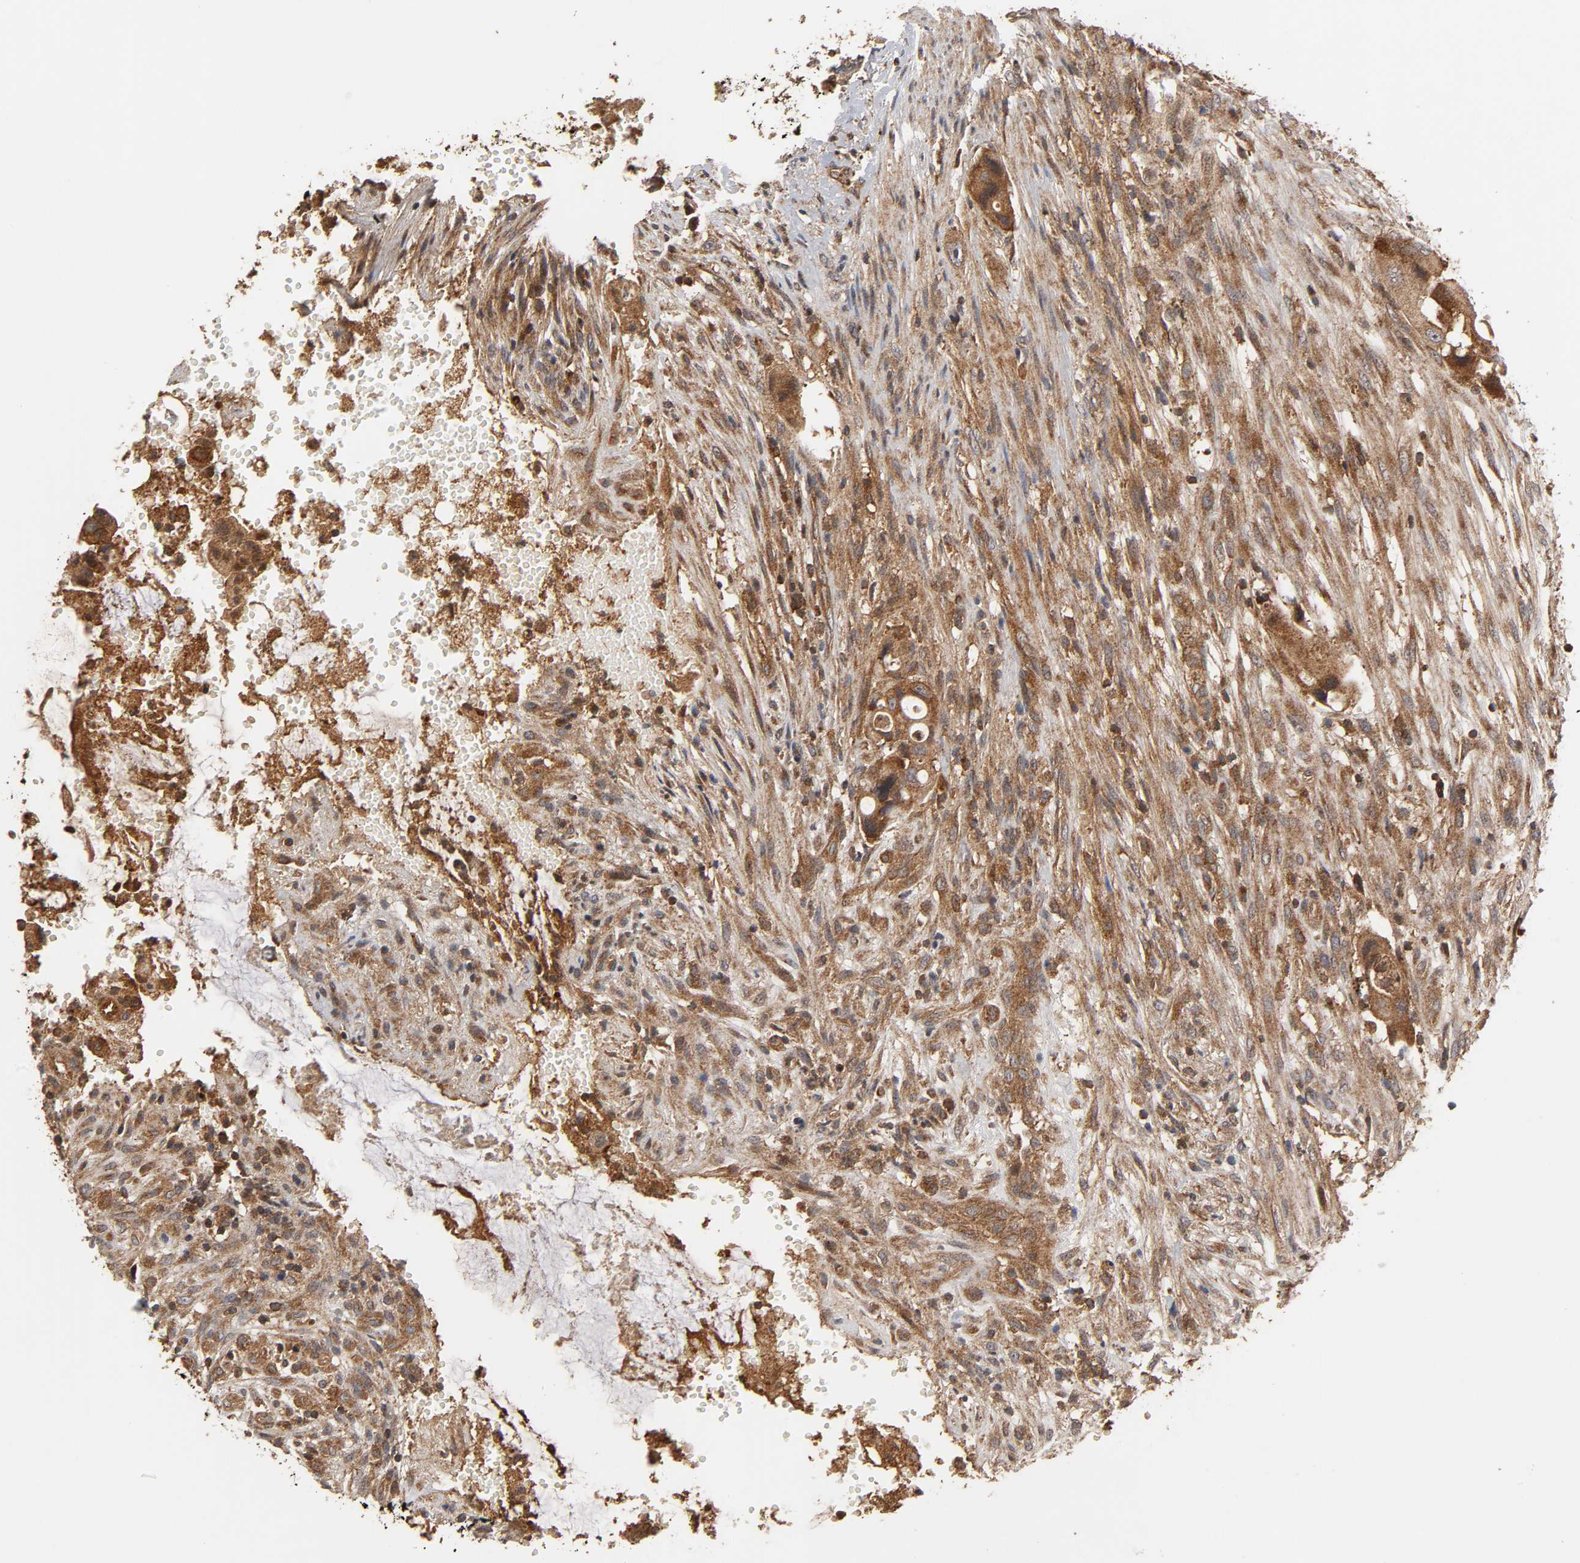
{"staining": {"intensity": "moderate", "quantity": ">75%", "location": "cytoplasmic/membranous"}, "tissue": "colorectal cancer", "cell_type": "Tumor cells", "image_type": "cancer", "snomed": [{"axis": "morphology", "description": "Adenocarcinoma, NOS"}, {"axis": "topography", "description": "Colon"}], "caption": "This photomicrograph demonstrates colorectal adenocarcinoma stained with IHC to label a protein in brown. The cytoplasmic/membranous of tumor cells show moderate positivity for the protein. Nuclei are counter-stained blue.", "gene": "IKBKB", "patient": {"sex": "female", "age": 57}}